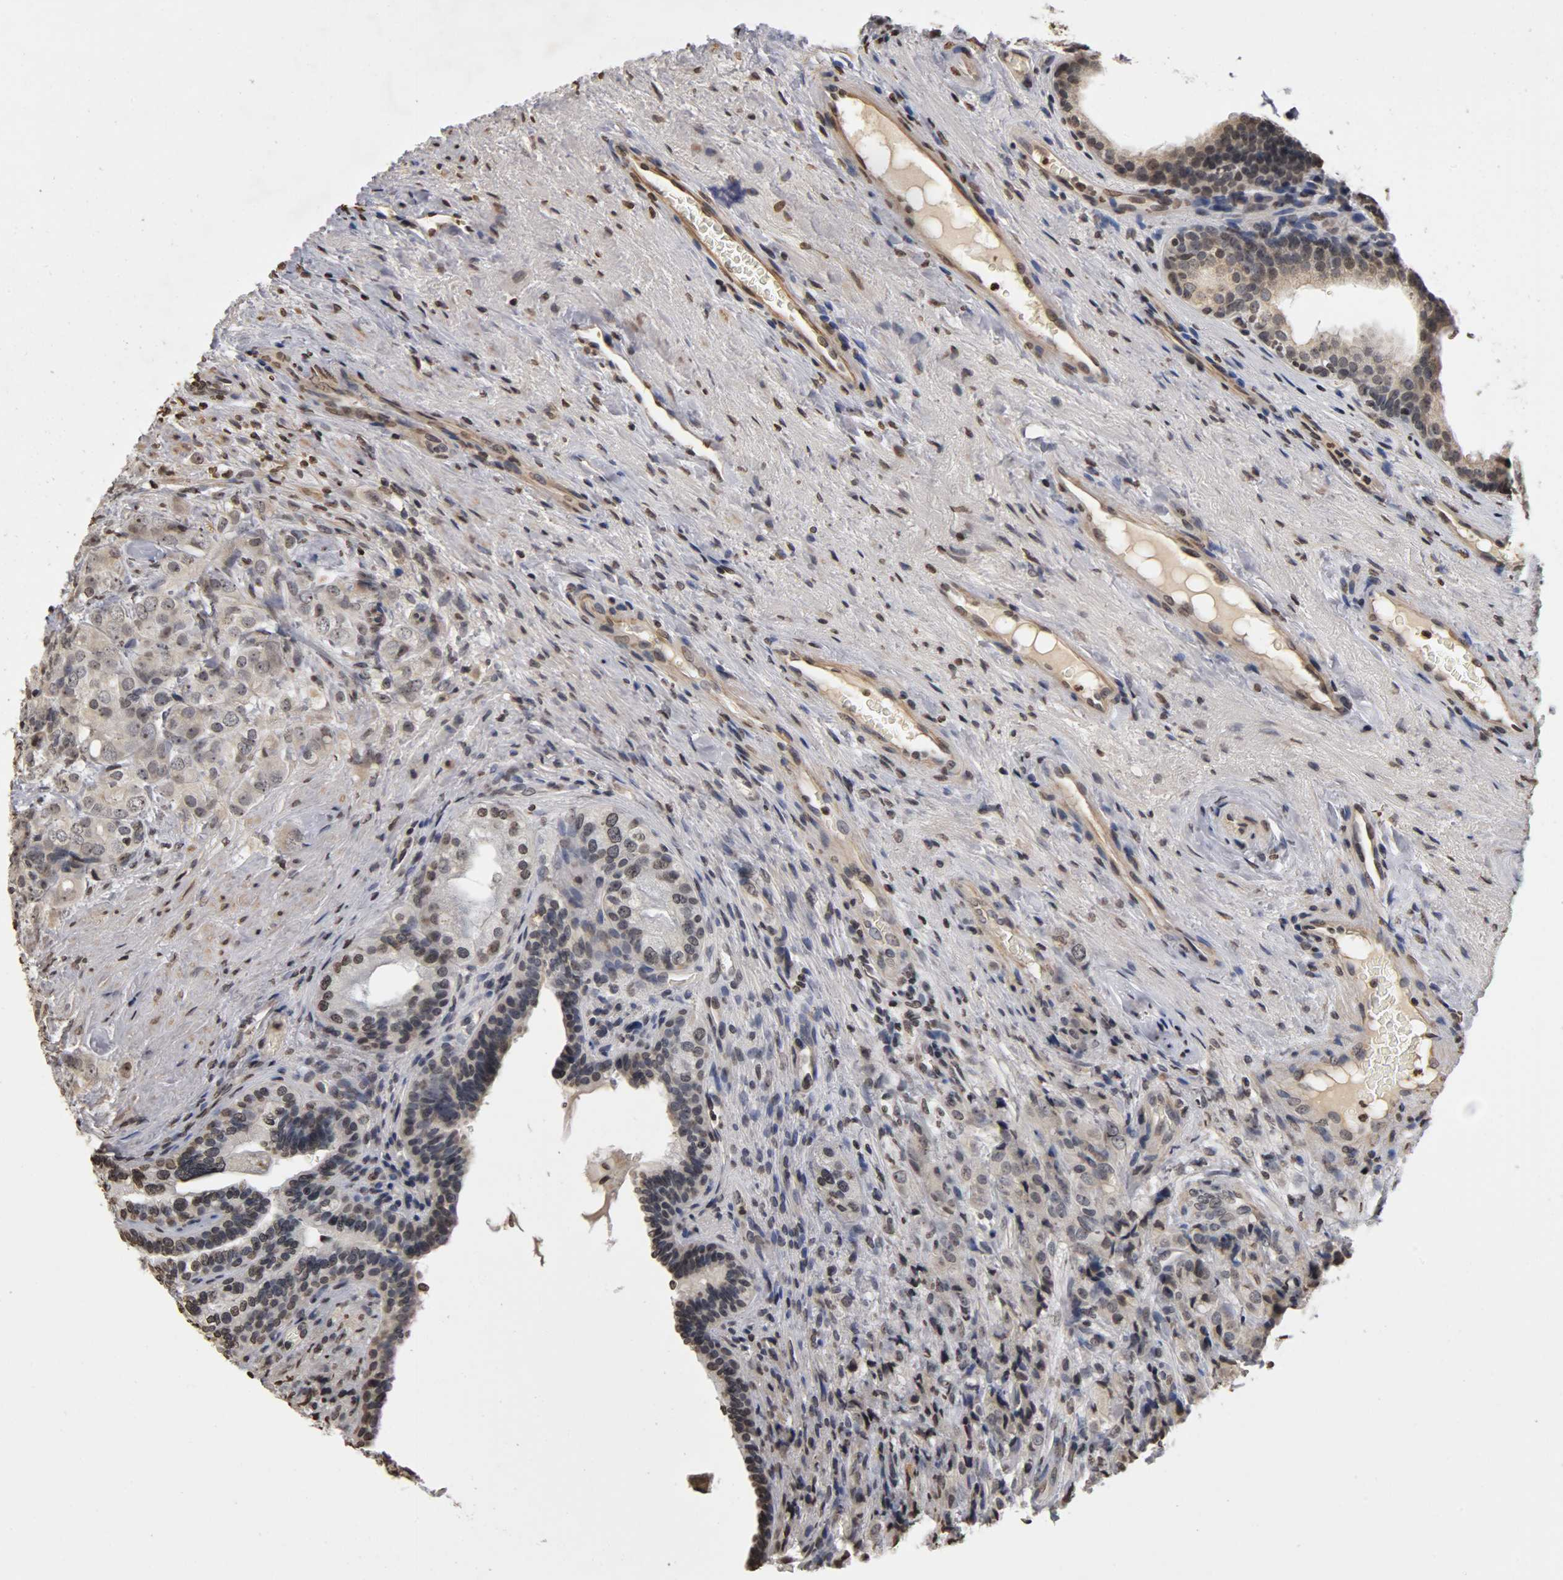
{"staining": {"intensity": "moderate", "quantity": "<25%", "location": "cytoplasmic/membranous,nuclear"}, "tissue": "prostate cancer", "cell_type": "Tumor cells", "image_type": "cancer", "snomed": [{"axis": "morphology", "description": "Adenocarcinoma, High grade"}, {"axis": "topography", "description": "Prostate"}], "caption": "DAB (3,3'-diaminobenzidine) immunohistochemical staining of high-grade adenocarcinoma (prostate) shows moderate cytoplasmic/membranous and nuclear protein expression in about <25% of tumor cells.", "gene": "ERCC2", "patient": {"sex": "male", "age": 68}}